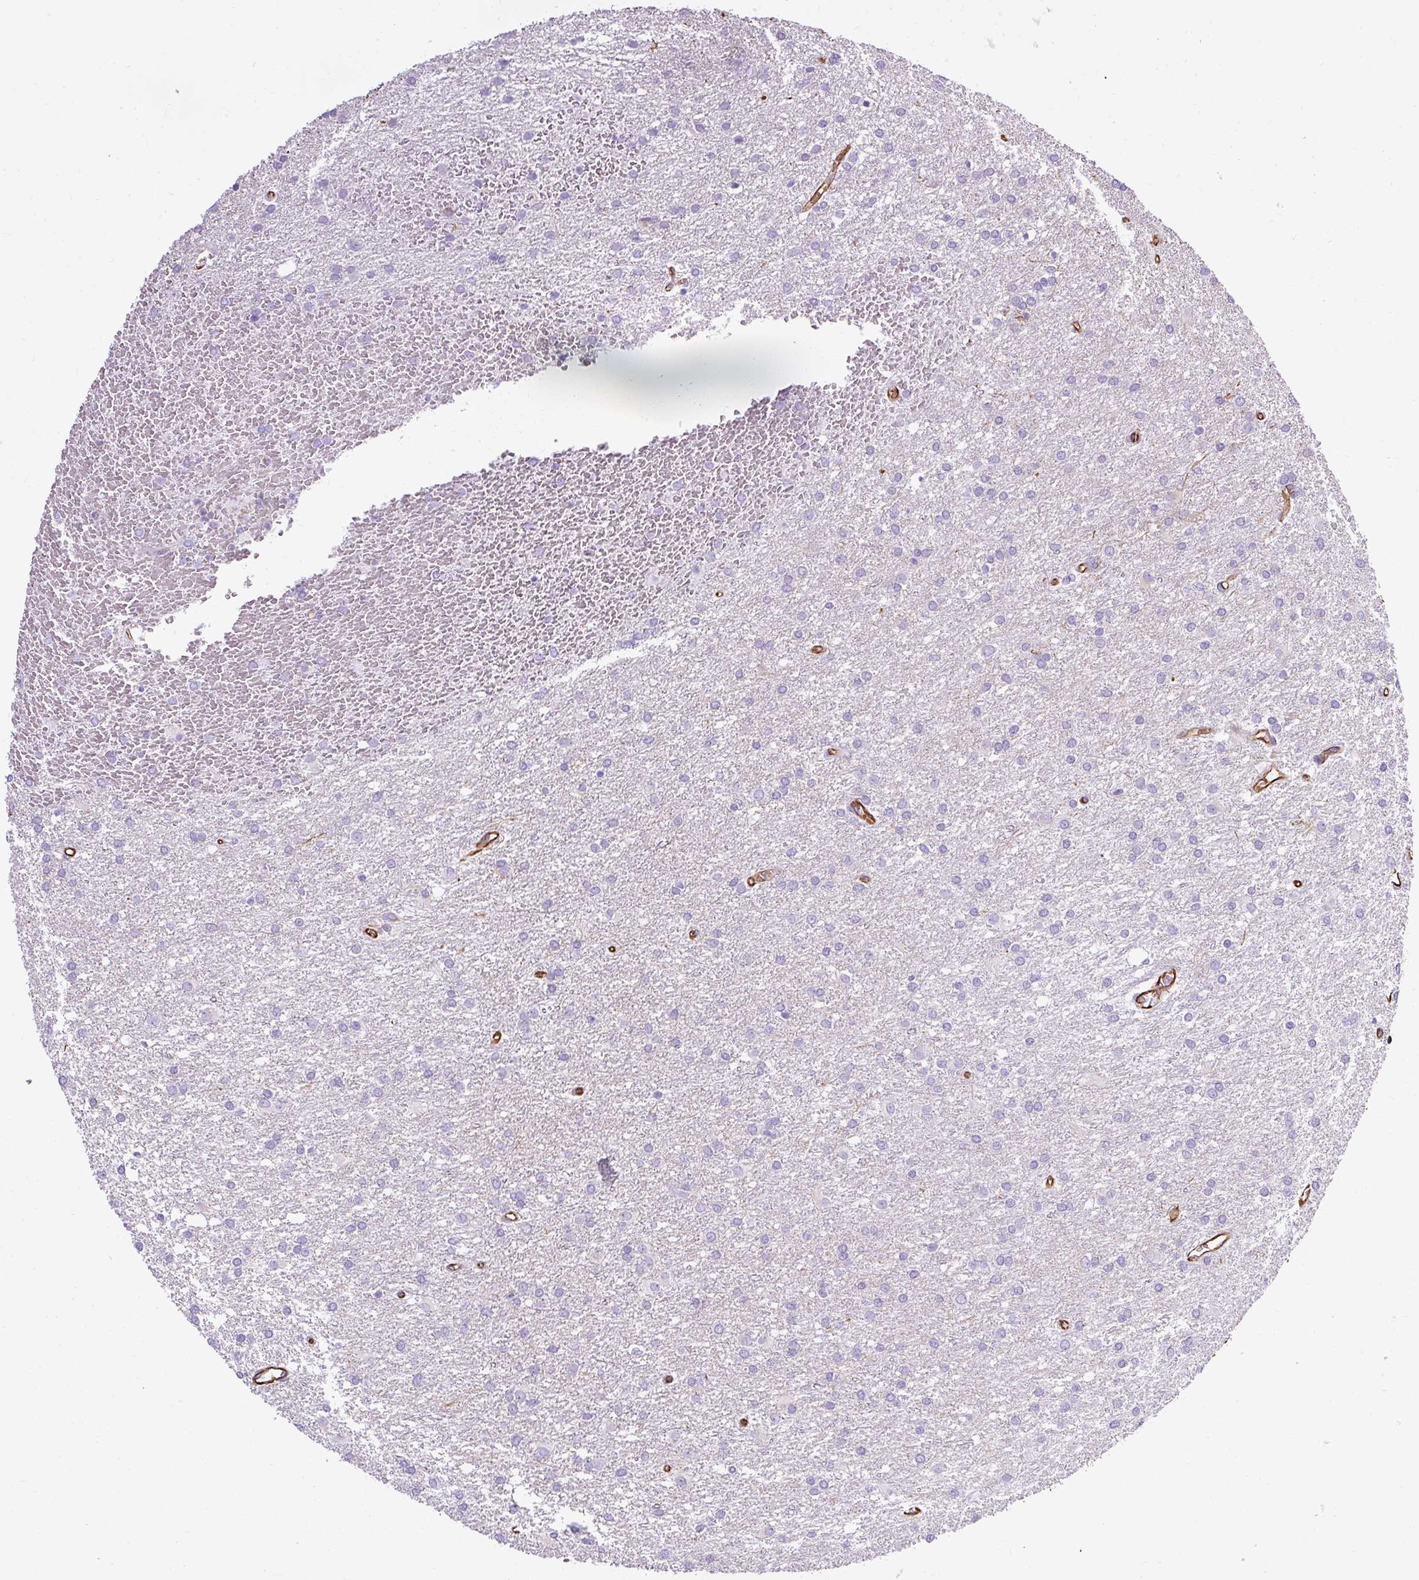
{"staining": {"intensity": "negative", "quantity": "none", "location": "none"}, "tissue": "glioma", "cell_type": "Tumor cells", "image_type": "cancer", "snomed": [{"axis": "morphology", "description": "Glioma, malignant, High grade"}, {"axis": "topography", "description": "Brain"}], "caption": "A high-resolution photomicrograph shows immunohistochemistry staining of glioma, which shows no significant expression in tumor cells.", "gene": "PLS1", "patient": {"sex": "female", "age": 50}}